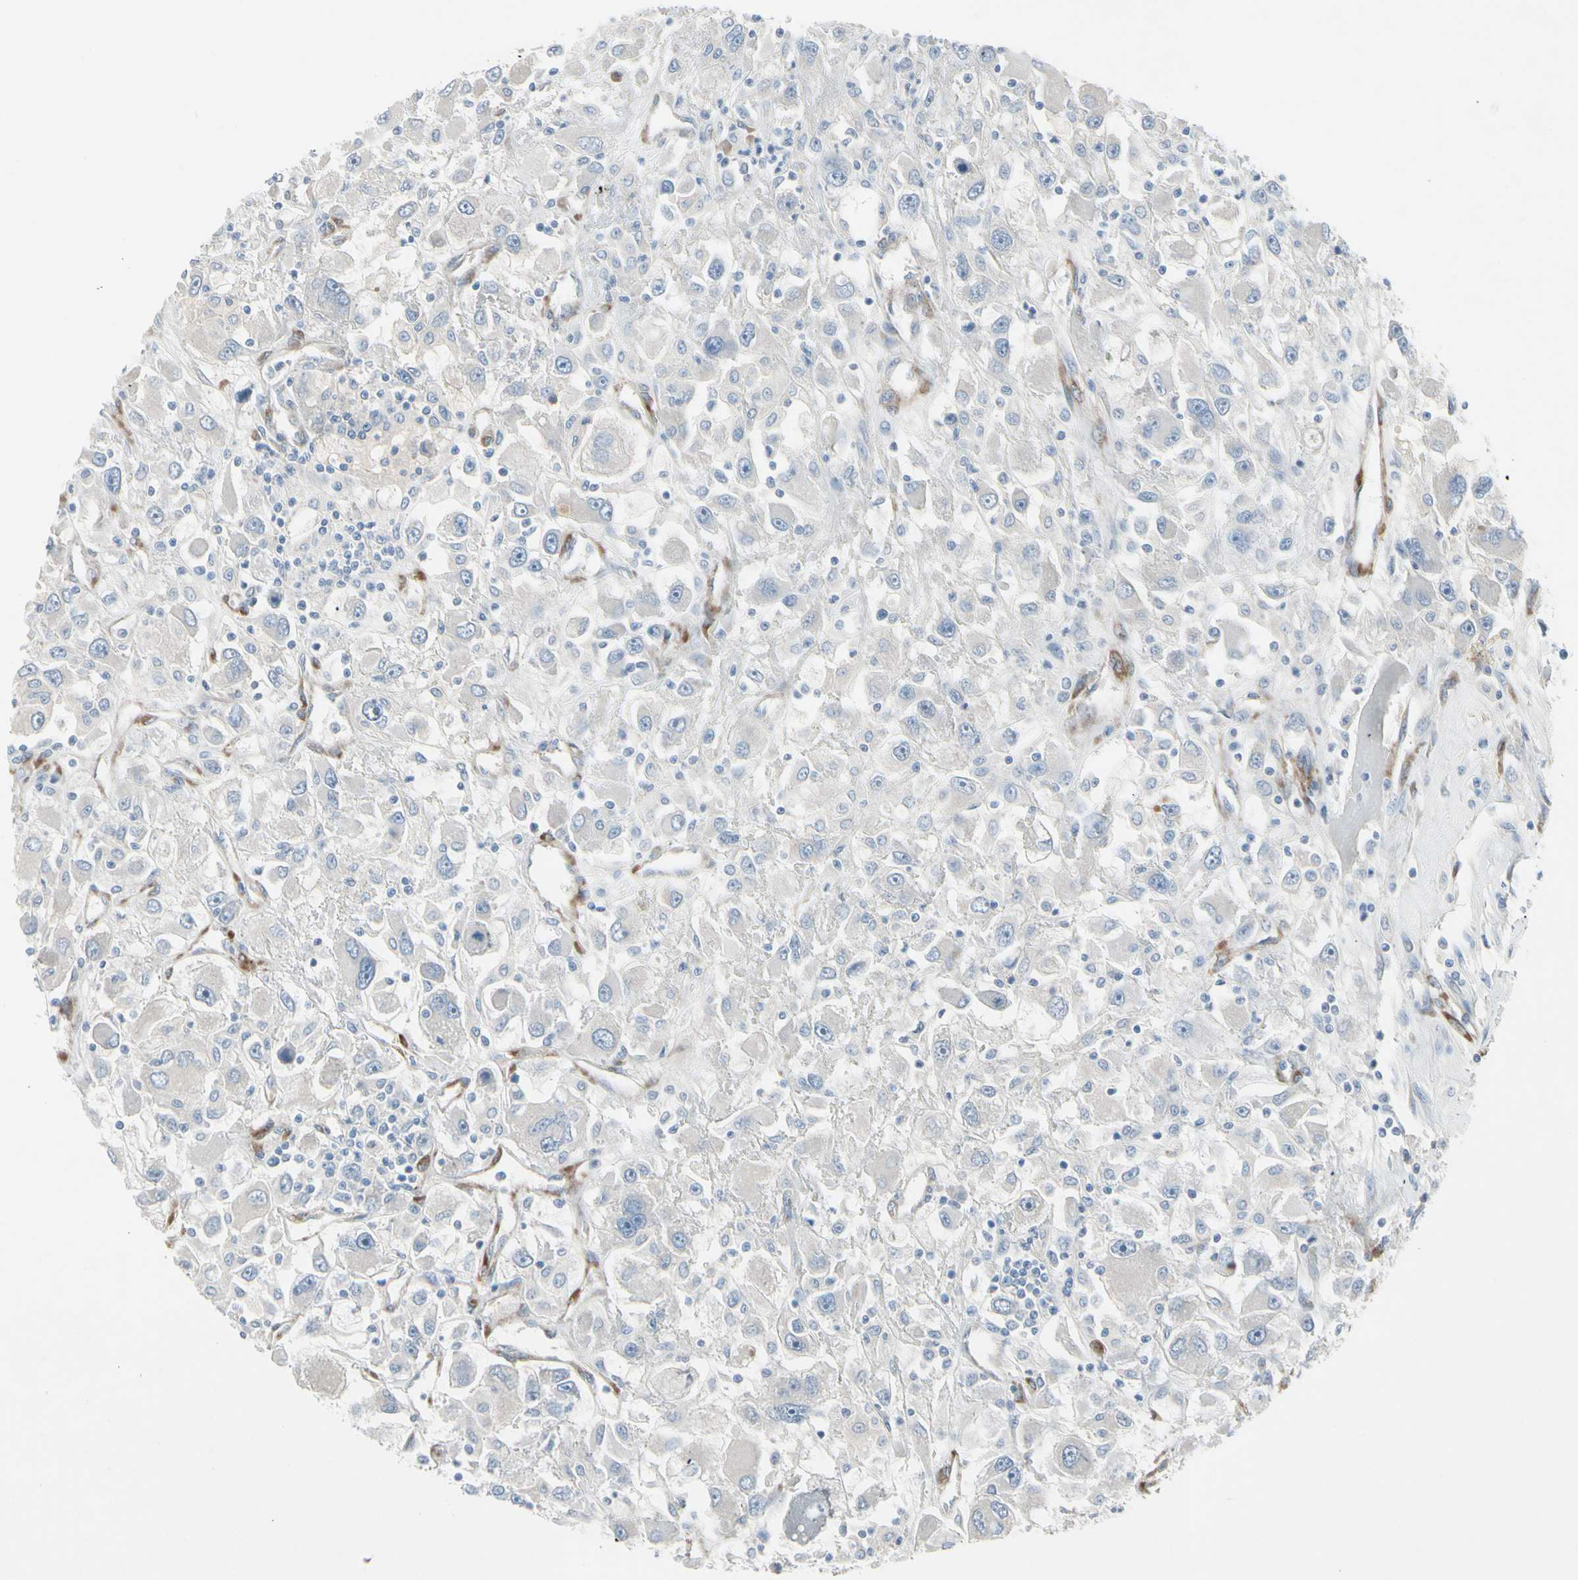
{"staining": {"intensity": "negative", "quantity": "none", "location": "none"}, "tissue": "renal cancer", "cell_type": "Tumor cells", "image_type": "cancer", "snomed": [{"axis": "morphology", "description": "Adenocarcinoma, NOS"}, {"axis": "topography", "description": "Kidney"}], "caption": "Image shows no protein positivity in tumor cells of adenocarcinoma (renal) tissue.", "gene": "MAP2", "patient": {"sex": "female", "age": 52}}